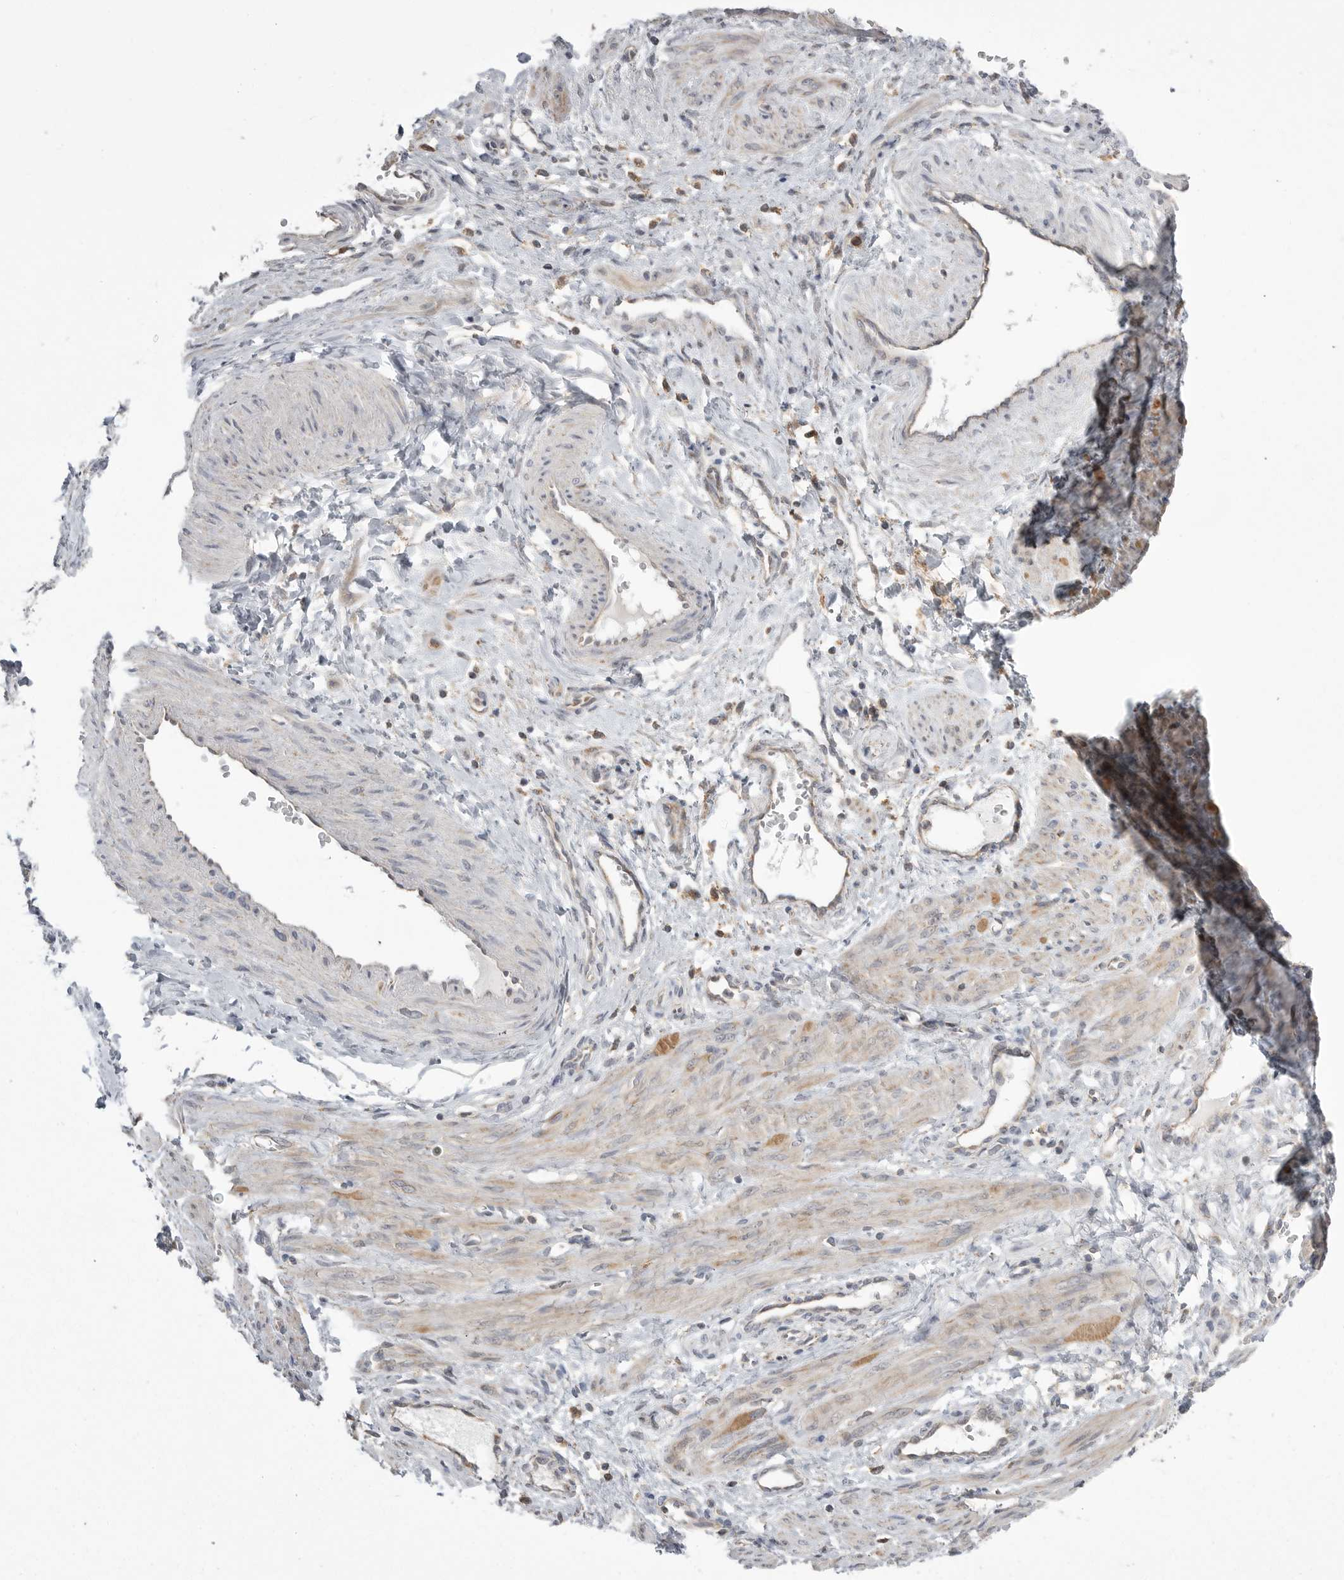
{"staining": {"intensity": "weak", "quantity": "25%-75%", "location": "cytoplasmic/membranous"}, "tissue": "smooth muscle", "cell_type": "Smooth muscle cells", "image_type": "normal", "snomed": [{"axis": "morphology", "description": "Normal tissue, NOS"}, {"axis": "topography", "description": "Endometrium"}], "caption": "Immunohistochemical staining of unremarkable smooth muscle exhibits 25%-75% levels of weak cytoplasmic/membranous protein staining in about 25%-75% of smooth muscle cells.", "gene": "KYAT3", "patient": {"sex": "female", "age": 33}}